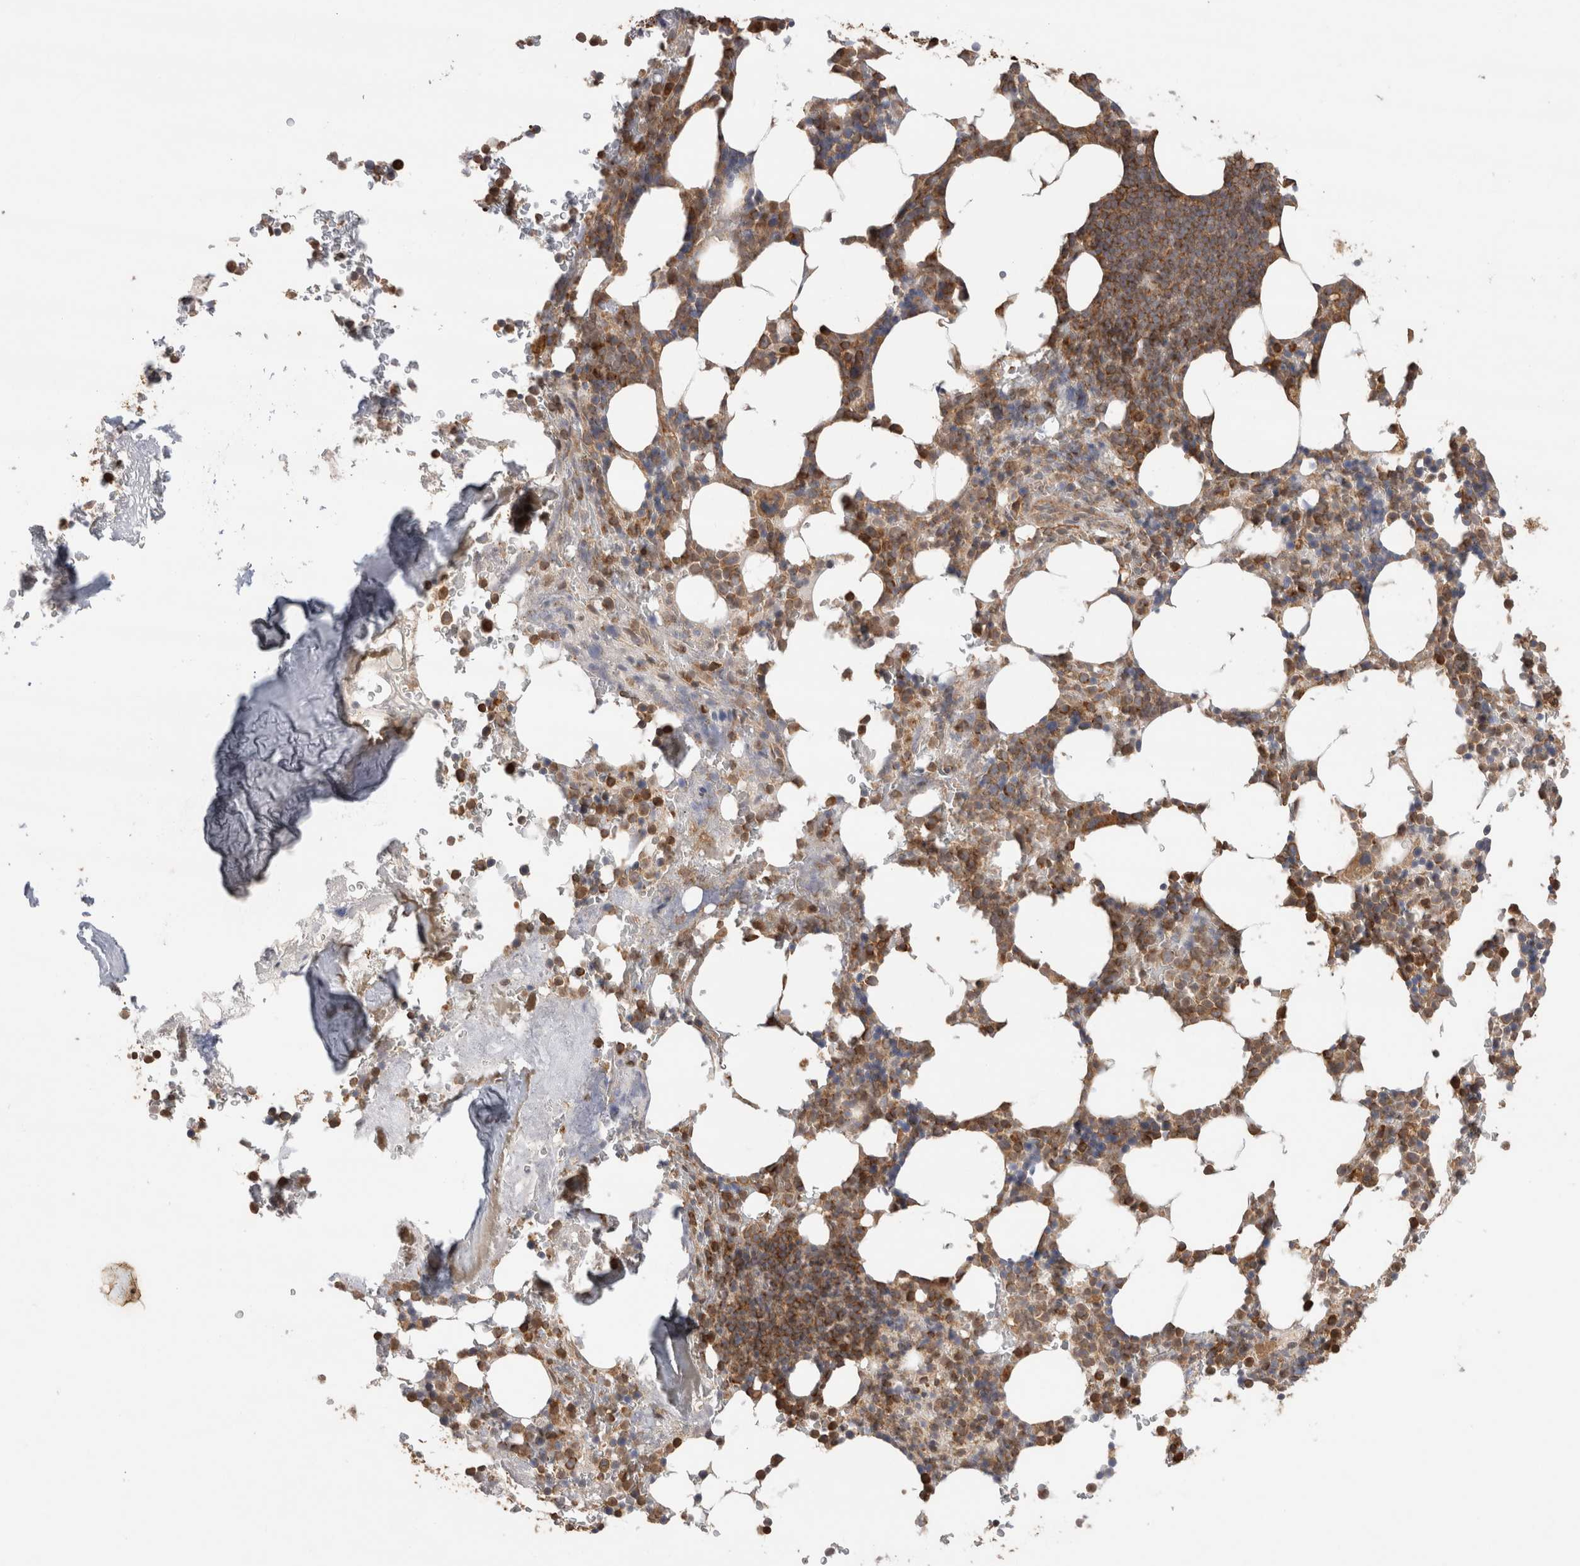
{"staining": {"intensity": "strong", "quantity": "<25%", "location": "cytoplasmic/membranous,nuclear"}, "tissue": "bone marrow", "cell_type": "Hematopoietic cells", "image_type": "normal", "snomed": [{"axis": "morphology", "description": "Normal tissue, NOS"}, {"axis": "topography", "description": "Bone marrow"}], "caption": "Immunohistochemical staining of normal human bone marrow displays <25% levels of strong cytoplasmic/membranous,nuclear protein expression in approximately <25% of hematopoietic cells.", "gene": "IMMP2L", "patient": {"sex": "male", "age": 58}}